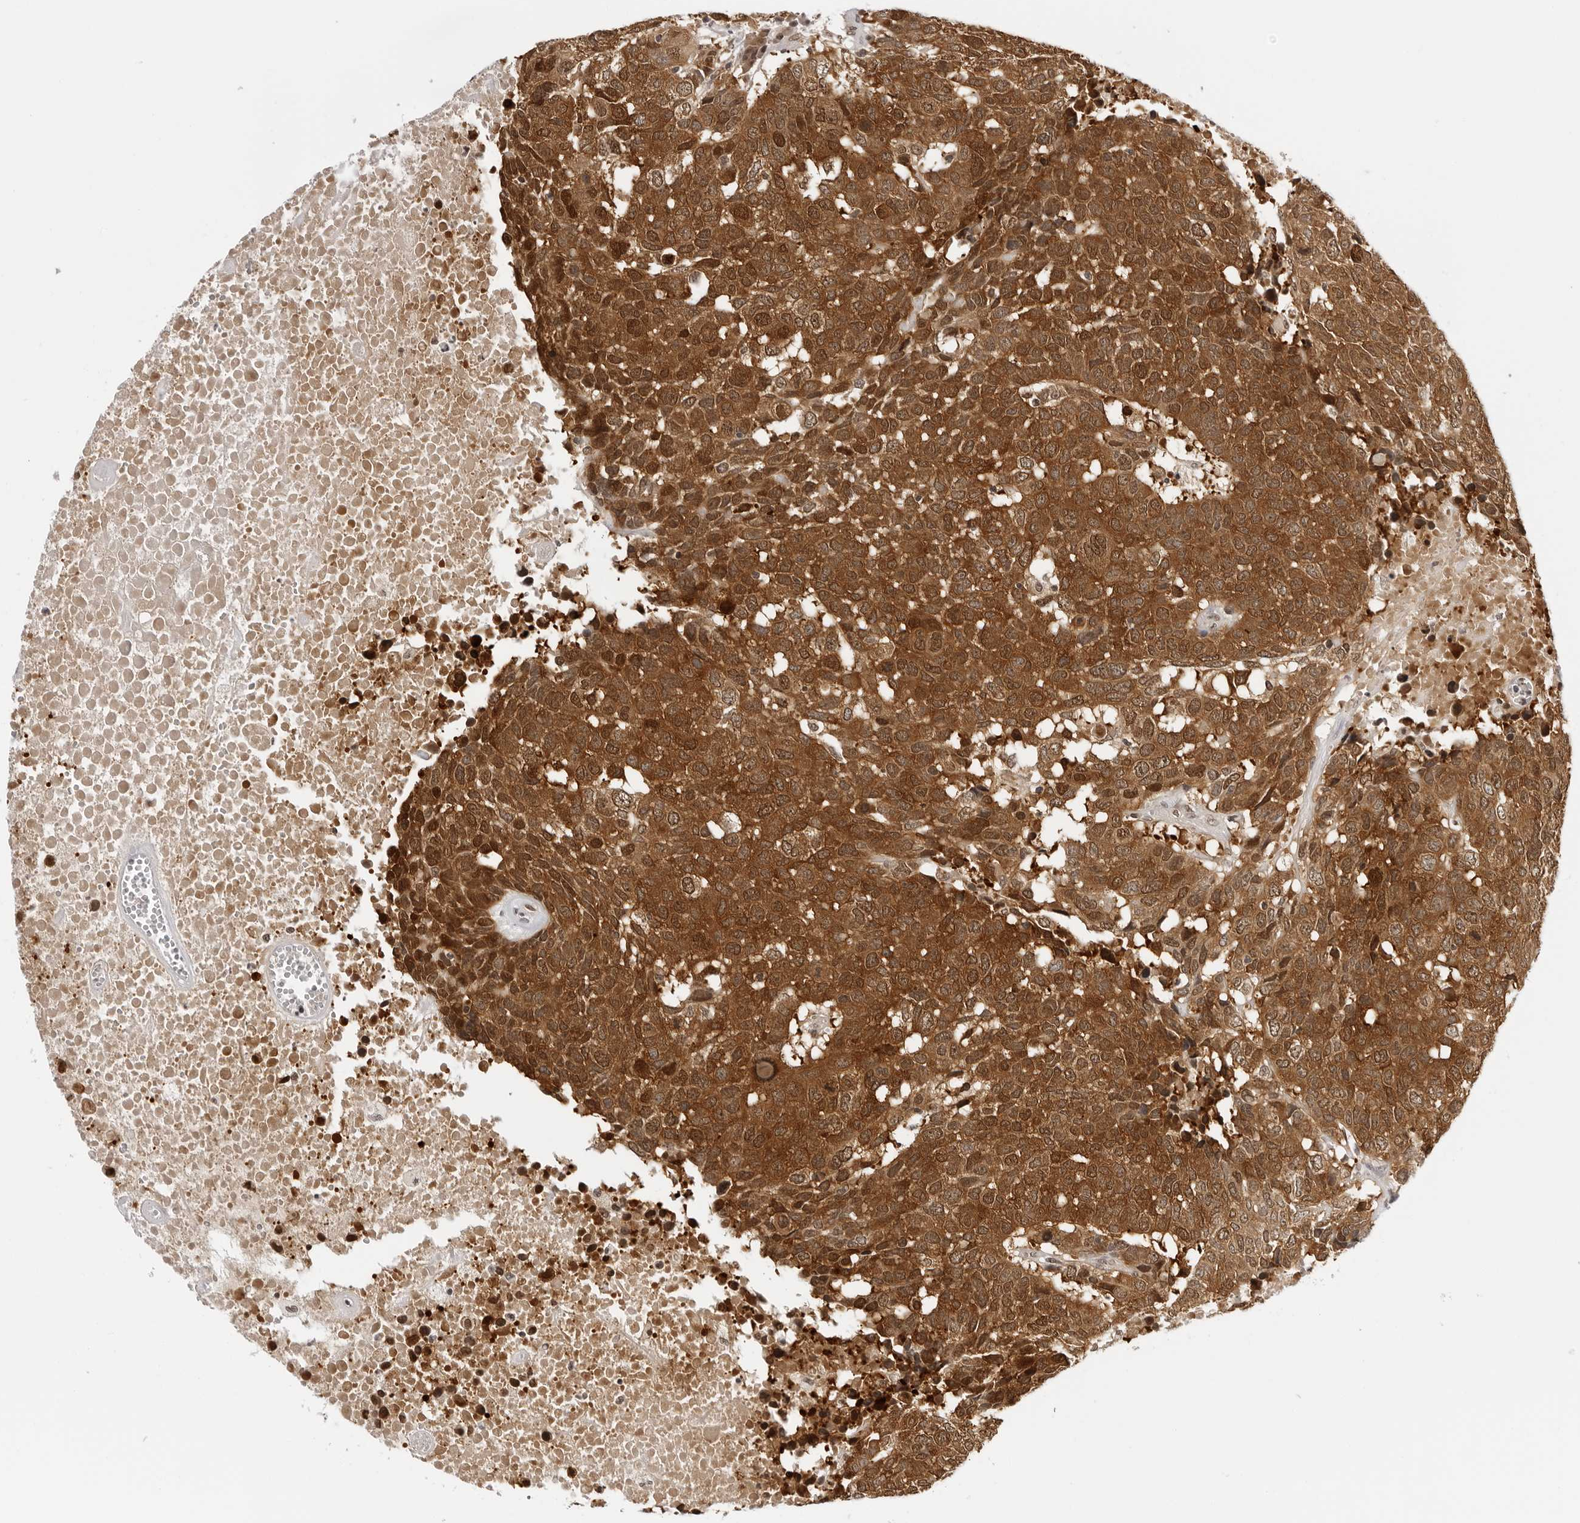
{"staining": {"intensity": "strong", "quantity": ">75%", "location": "cytoplasmic/membranous,nuclear"}, "tissue": "head and neck cancer", "cell_type": "Tumor cells", "image_type": "cancer", "snomed": [{"axis": "morphology", "description": "Squamous cell carcinoma, NOS"}, {"axis": "topography", "description": "Head-Neck"}], "caption": "Protein staining exhibits strong cytoplasmic/membranous and nuclear staining in approximately >75% of tumor cells in head and neck cancer.", "gene": "WDR77", "patient": {"sex": "male", "age": 66}}